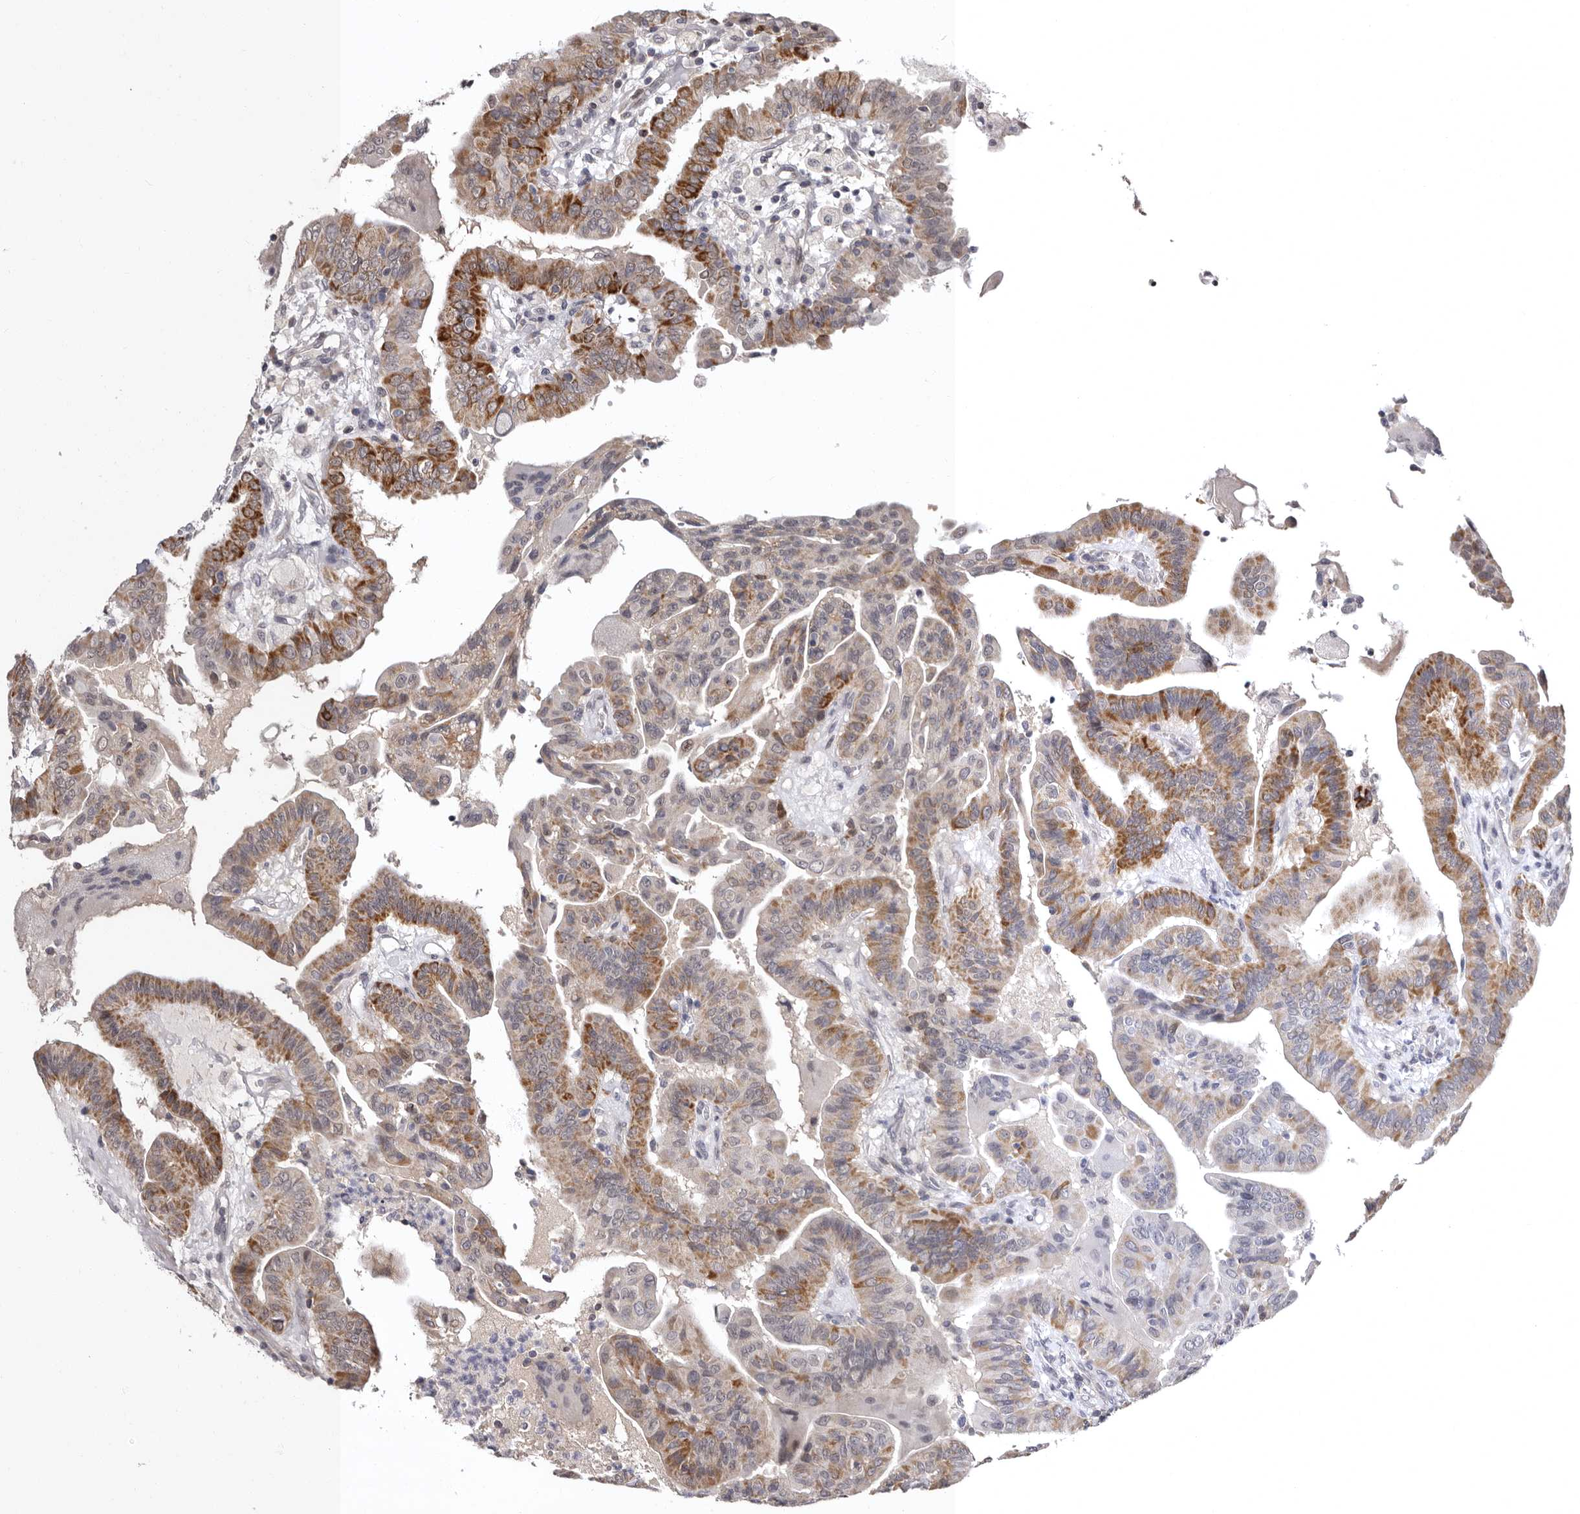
{"staining": {"intensity": "moderate", "quantity": ">75%", "location": "cytoplasmic/membranous"}, "tissue": "thyroid cancer", "cell_type": "Tumor cells", "image_type": "cancer", "snomed": [{"axis": "morphology", "description": "Papillary adenocarcinoma, NOS"}, {"axis": "topography", "description": "Thyroid gland"}], "caption": "A brown stain shows moderate cytoplasmic/membranous staining of a protein in human thyroid papillary adenocarcinoma tumor cells.", "gene": "PHF20L1", "patient": {"sex": "male", "age": 33}}